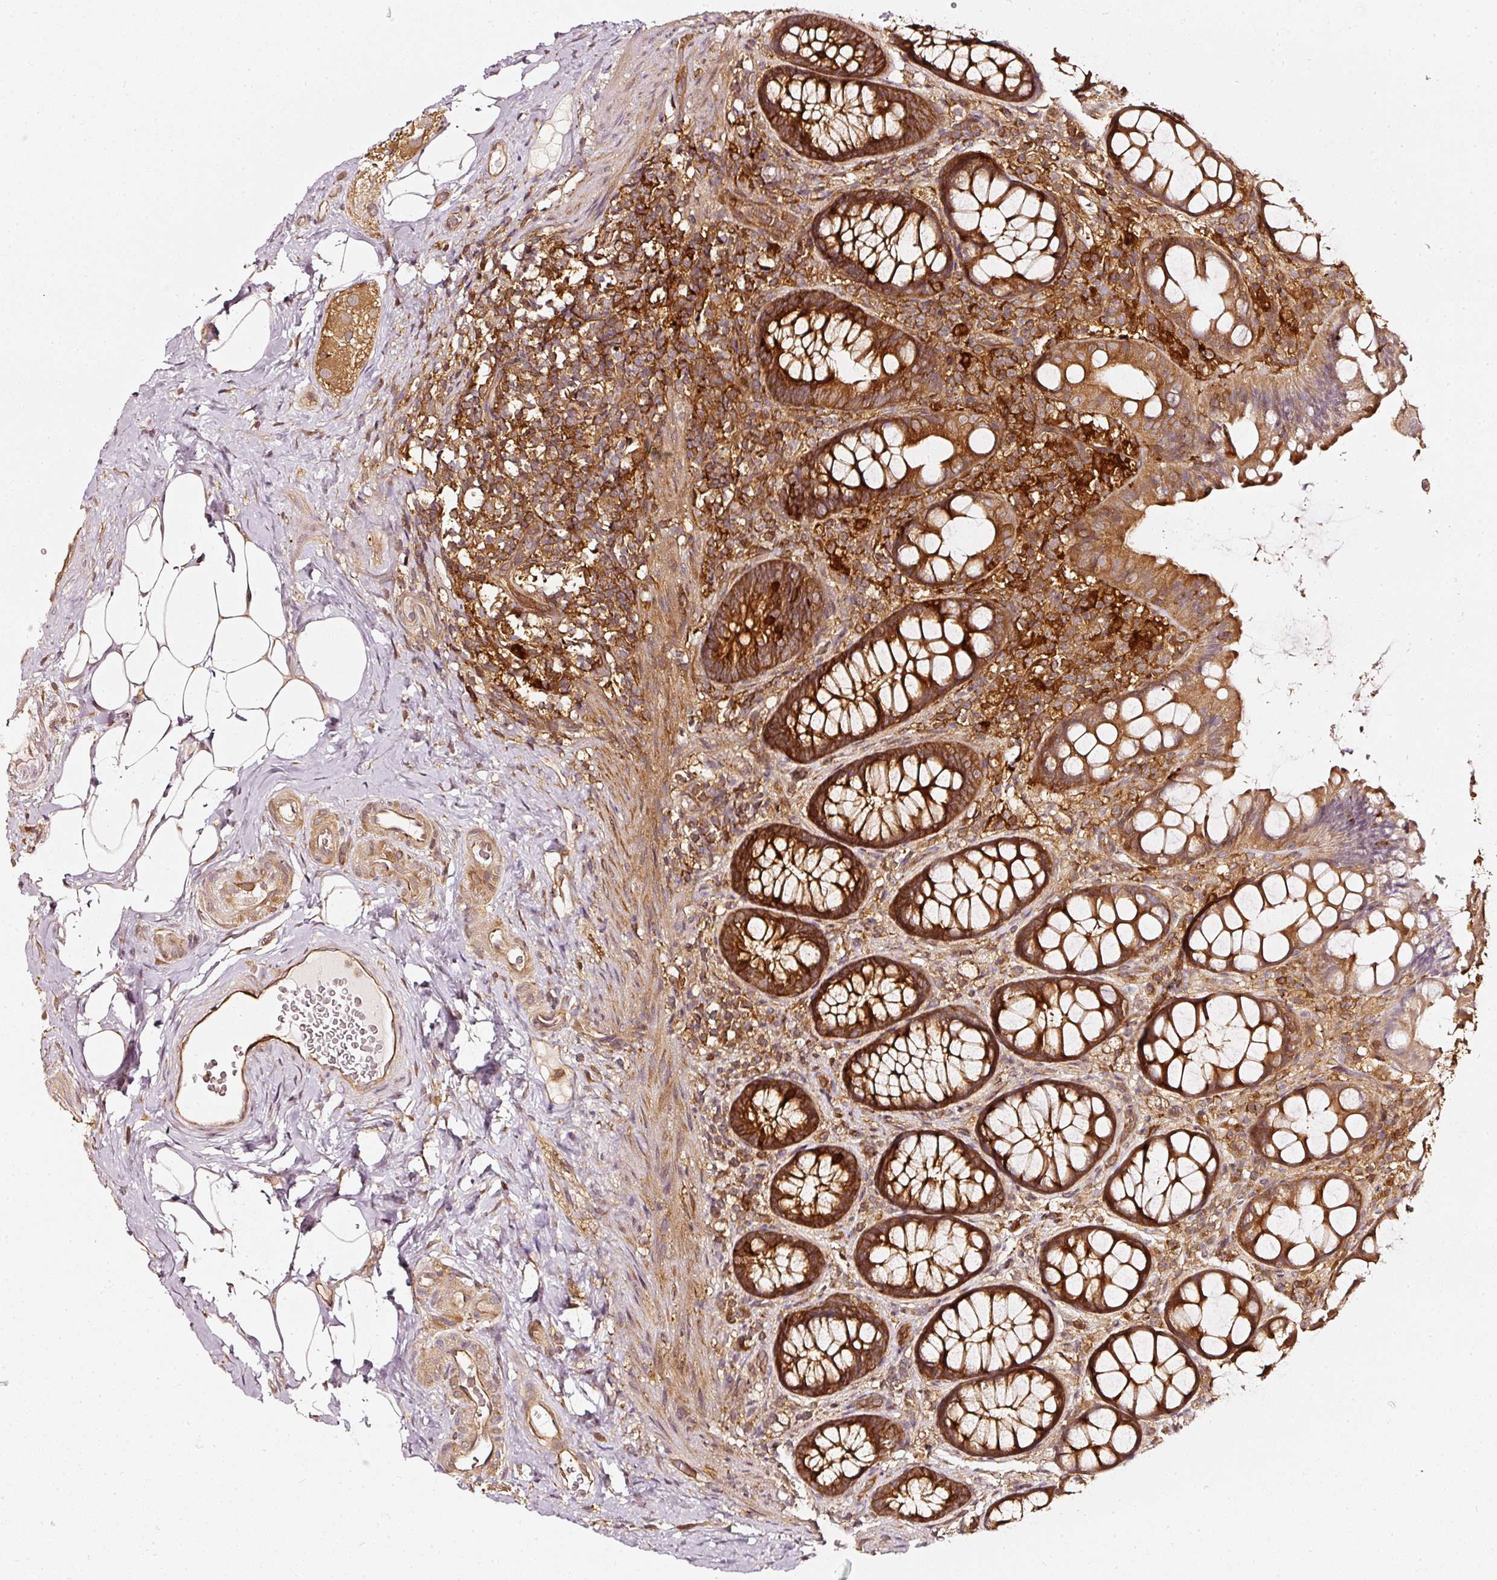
{"staining": {"intensity": "strong", "quantity": ">75%", "location": "cytoplasmic/membranous"}, "tissue": "rectum", "cell_type": "Glandular cells", "image_type": "normal", "snomed": [{"axis": "morphology", "description": "Normal tissue, NOS"}, {"axis": "topography", "description": "Rectum"}], "caption": "Immunohistochemical staining of benign rectum demonstrates high levels of strong cytoplasmic/membranous staining in approximately >75% of glandular cells.", "gene": "ASMTL", "patient": {"sex": "female", "age": 67}}